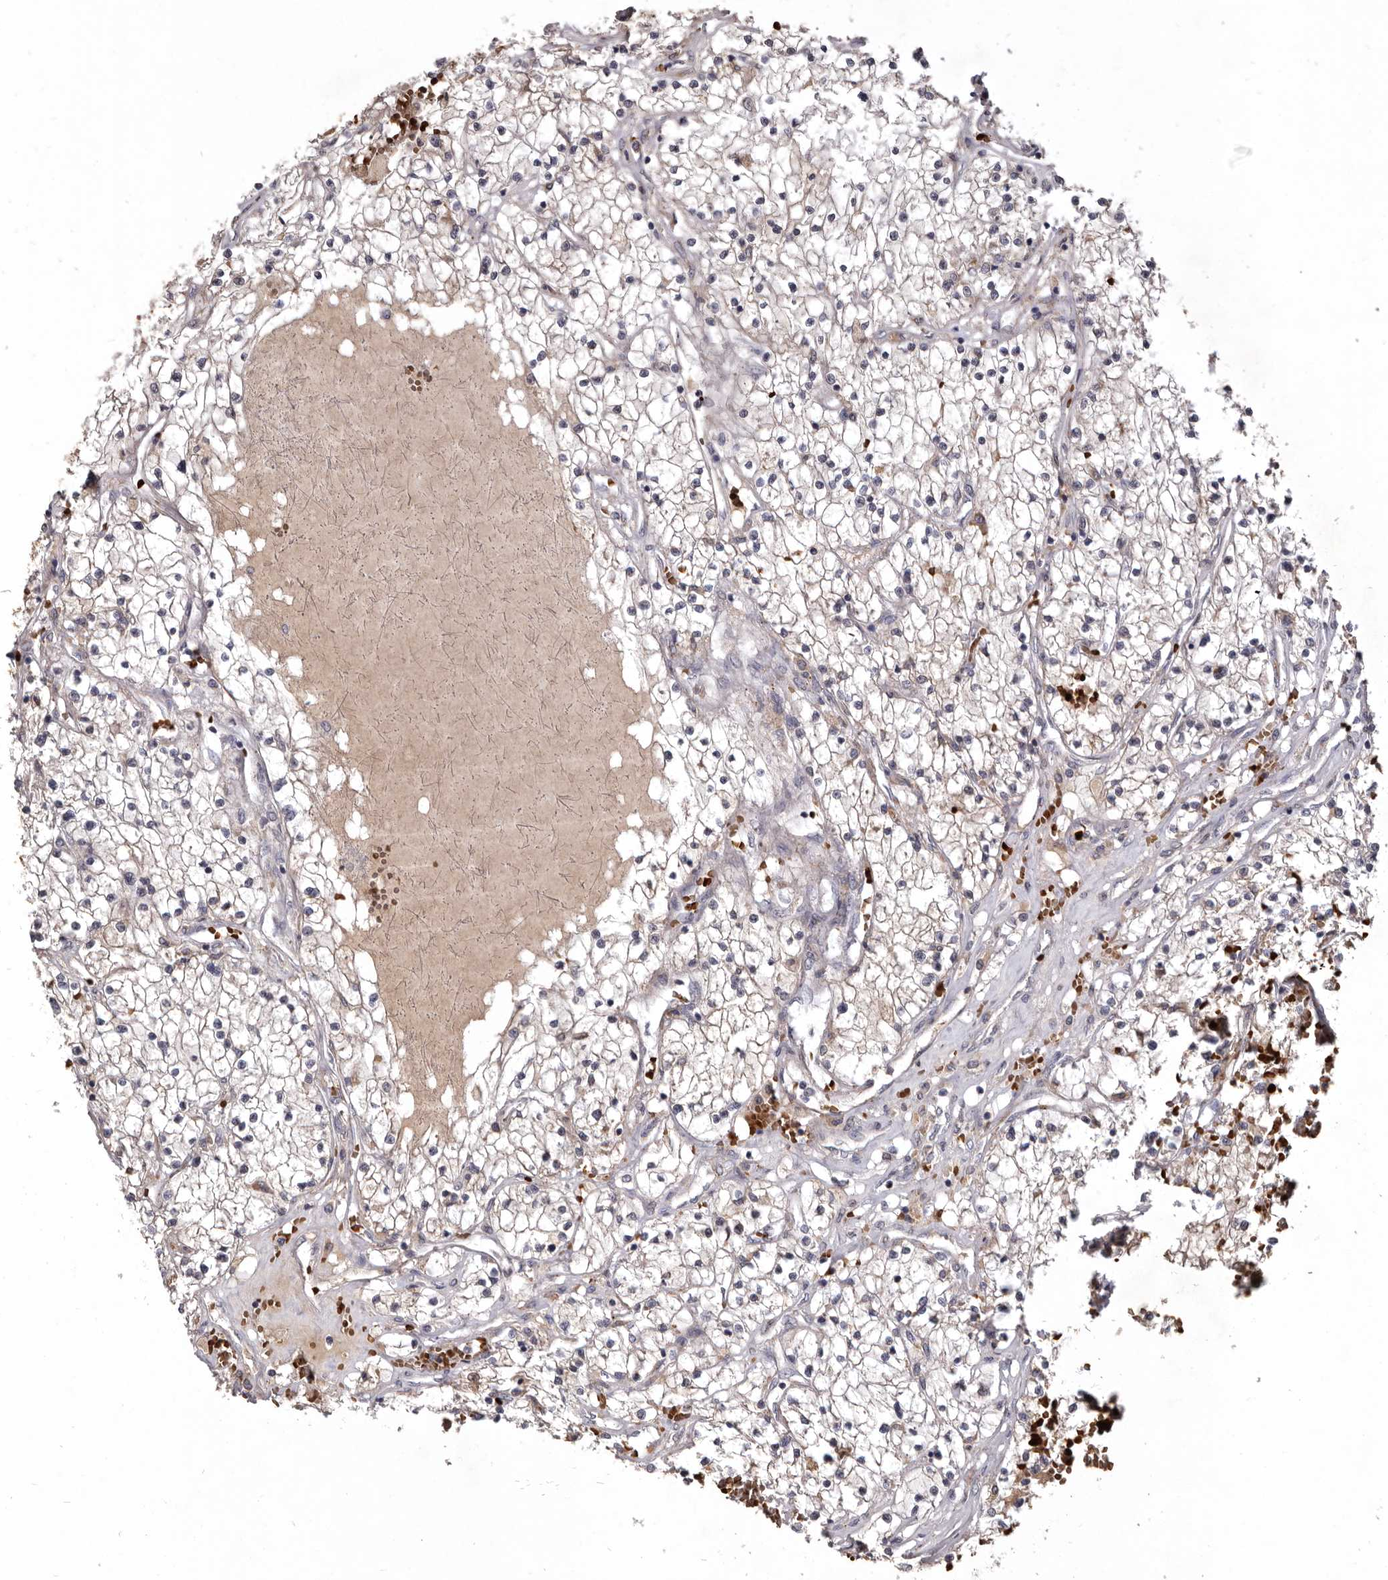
{"staining": {"intensity": "negative", "quantity": "none", "location": "none"}, "tissue": "renal cancer", "cell_type": "Tumor cells", "image_type": "cancer", "snomed": [{"axis": "morphology", "description": "Normal tissue, NOS"}, {"axis": "morphology", "description": "Adenocarcinoma, NOS"}, {"axis": "topography", "description": "Kidney"}], "caption": "Tumor cells are negative for protein expression in human adenocarcinoma (renal).", "gene": "NENF", "patient": {"sex": "male", "age": 68}}